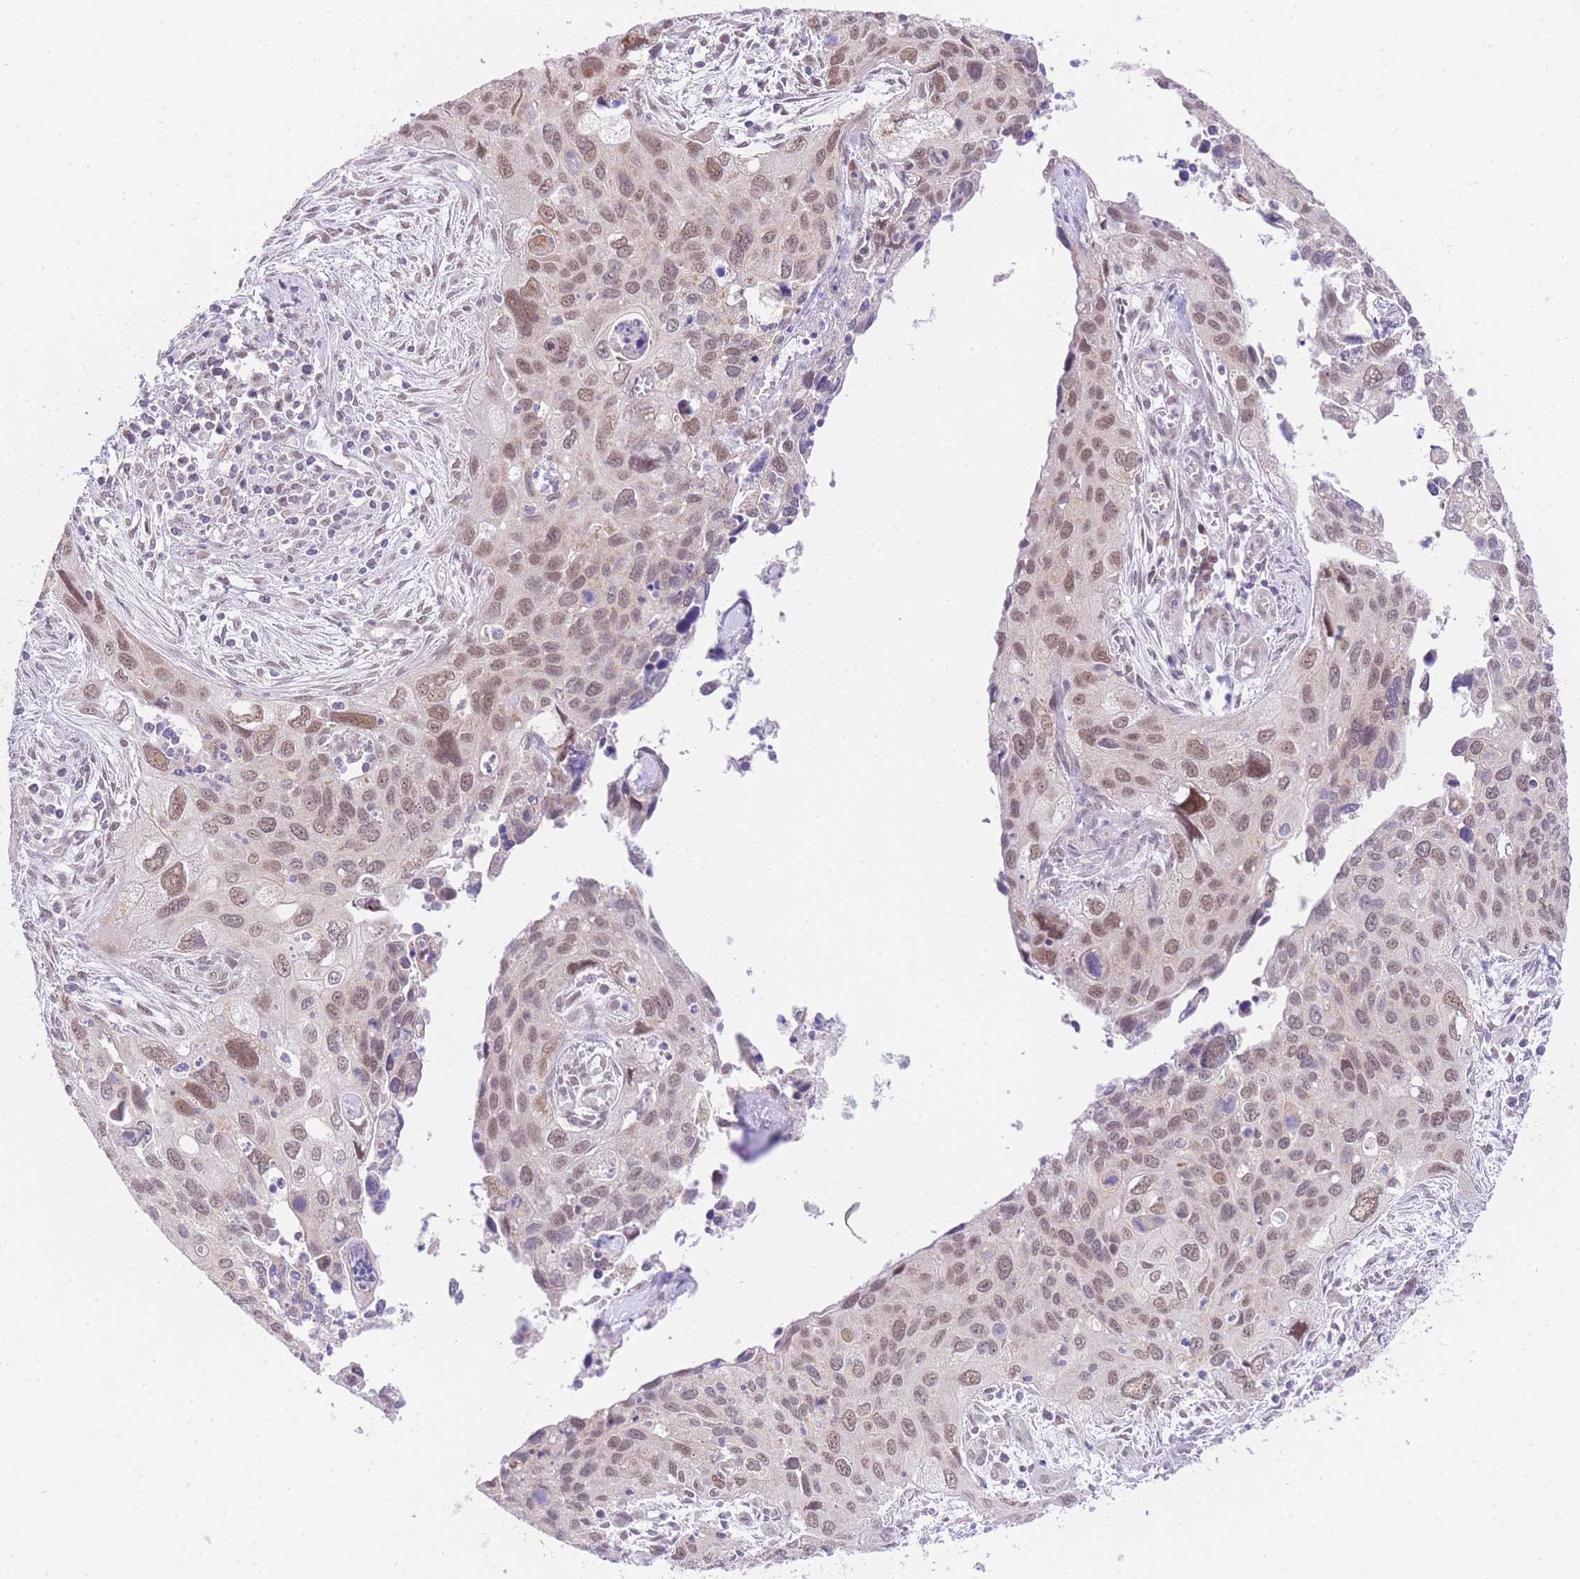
{"staining": {"intensity": "moderate", "quantity": ">75%", "location": "nuclear"}, "tissue": "cervical cancer", "cell_type": "Tumor cells", "image_type": "cancer", "snomed": [{"axis": "morphology", "description": "Squamous cell carcinoma, NOS"}, {"axis": "topography", "description": "Cervix"}], "caption": "Immunohistochemistry (IHC) image of neoplastic tissue: cervical squamous cell carcinoma stained using IHC shows medium levels of moderate protein expression localized specifically in the nuclear of tumor cells, appearing as a nuclear brown color.", "gene": "UBXN7", "patient": {"sex": "female", "age": 55}}